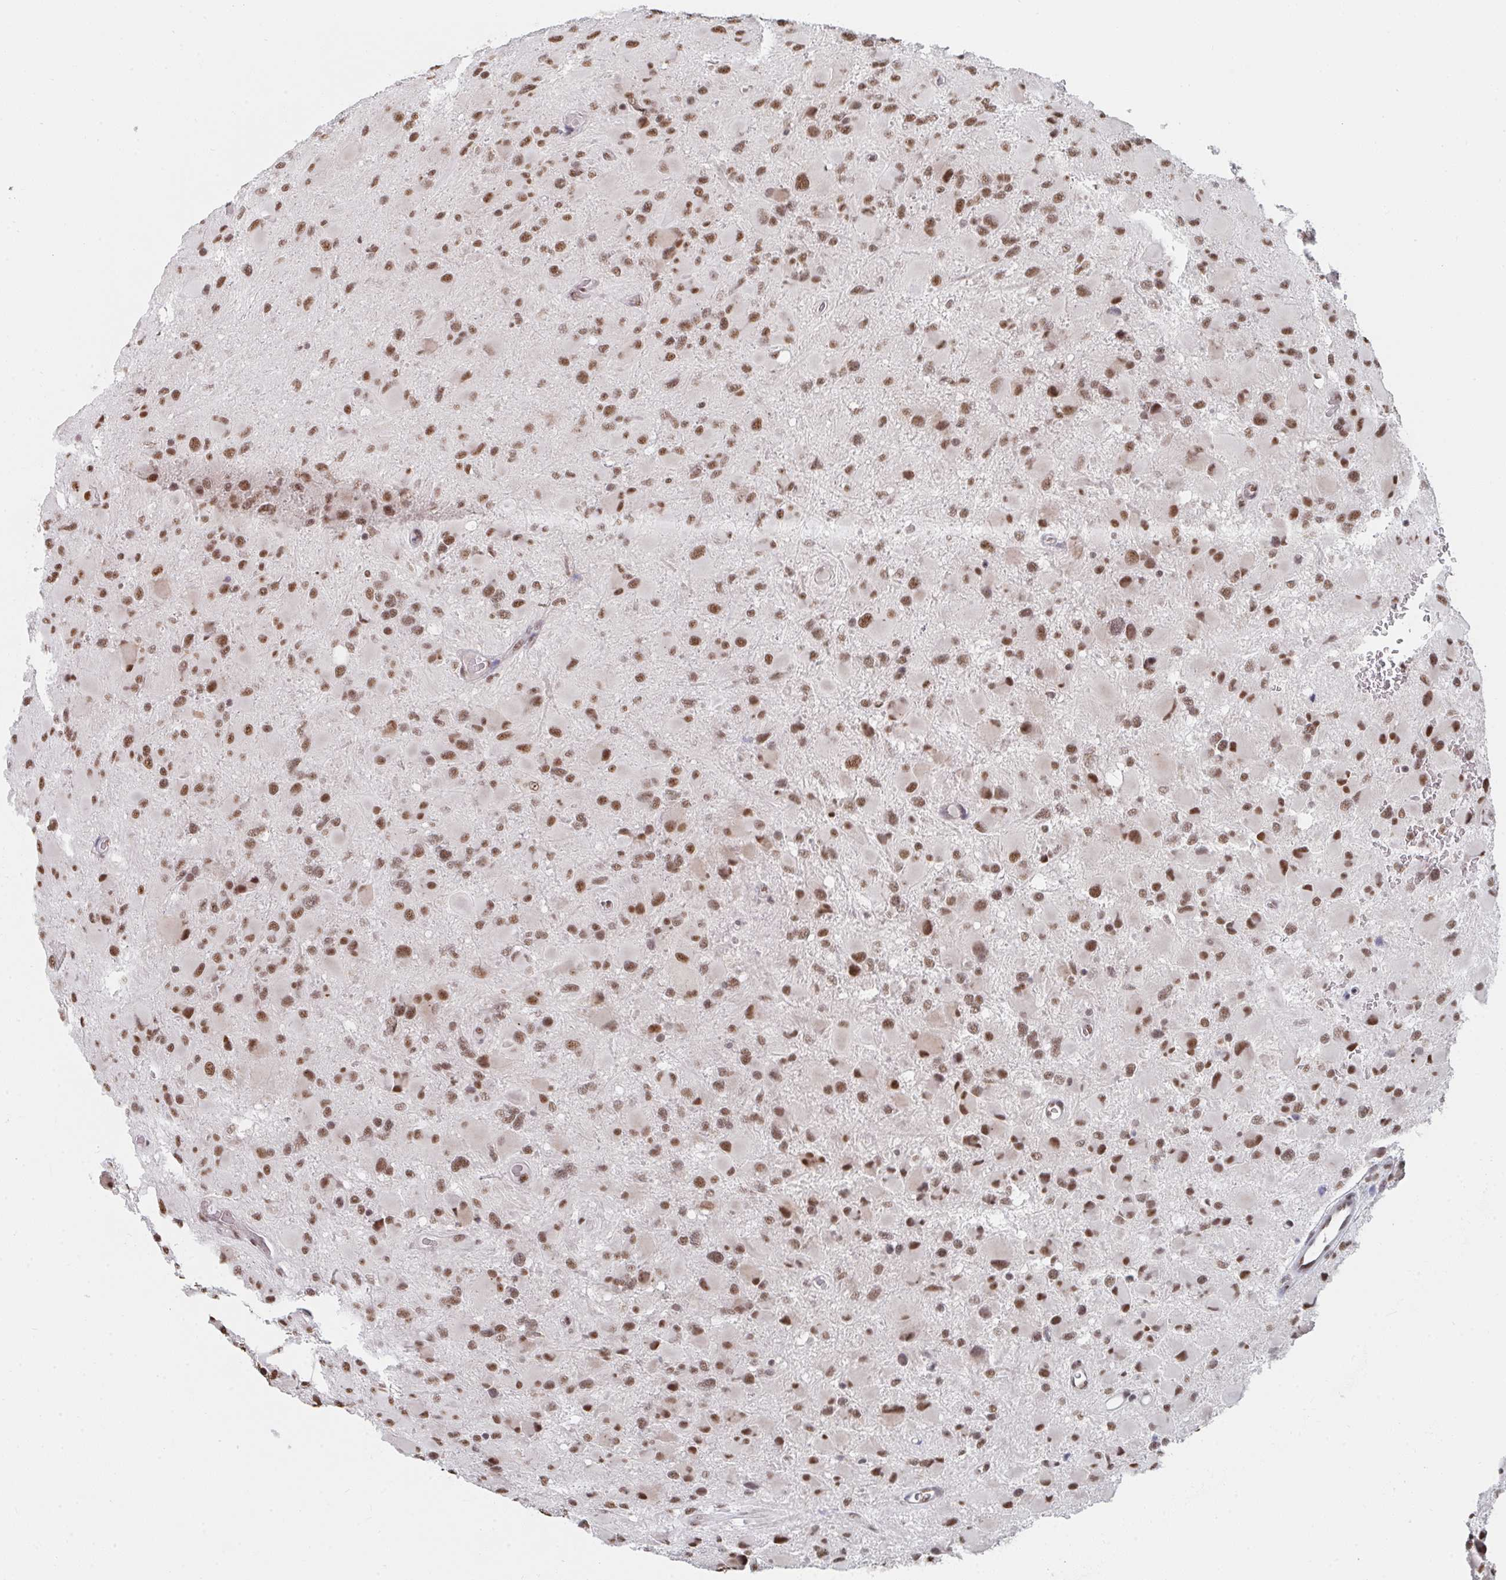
{"staining": {"intensity": "moderate", "quantity": ">75%", "location": "nuclear"}, "tissue": "glioma", "cell_type": "Tumor cells", "image_type": "cancer", "snomed": [{"axis": "morphology", "description": "Glioma, malignant, High grade"}, {"axis": "topography", "description": "Cerebral cortex"}], "caption": "Protein staining reveals moderate nuclear positivity in about >75% of tumor cells in glioma.", "gene": "MBNL1", "patient": {"sex": "female", "age": 36}}